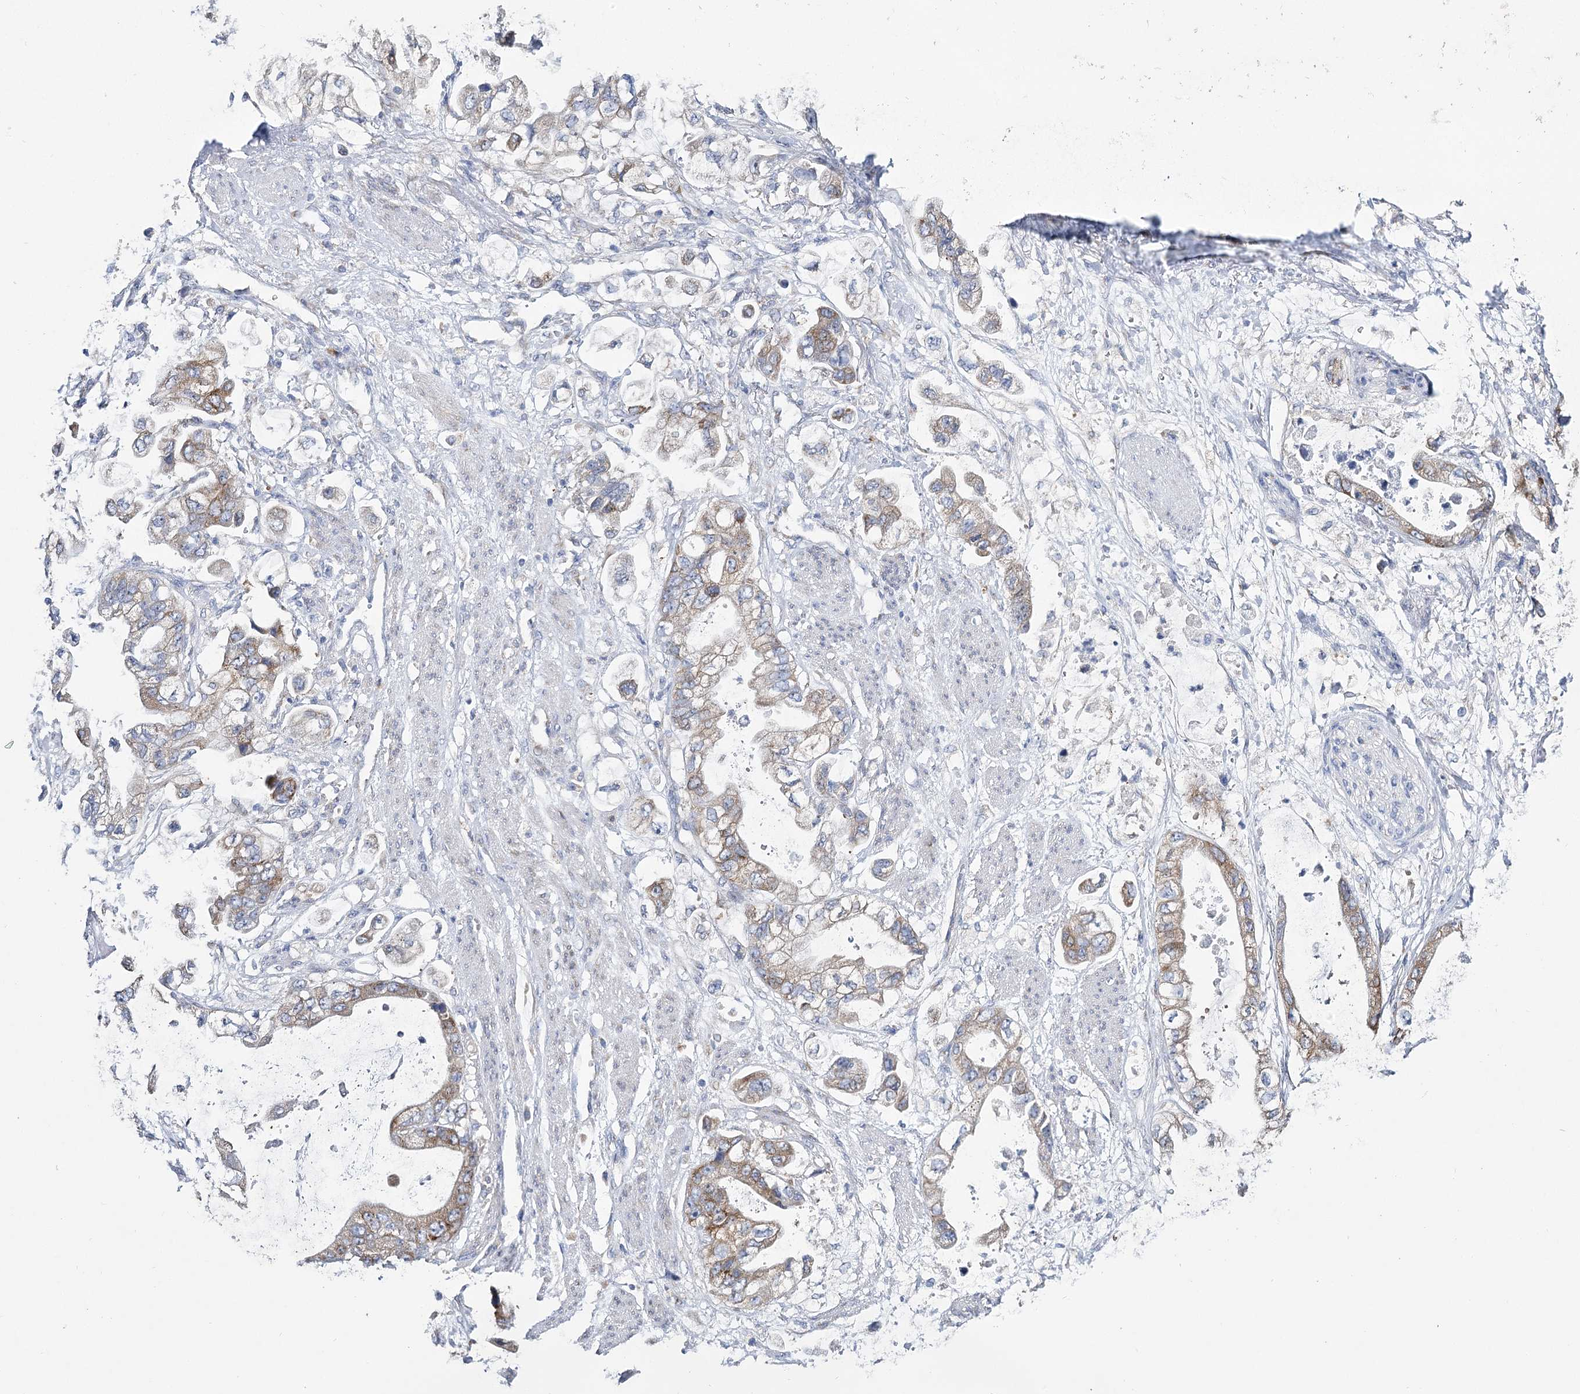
{"staining": {"intensity": "weak", "quantity": ">75%", "location": "cytoplasmic/membranous"}, "tissue": "stomach cancer", "cell_type": "Tumor cells", "image_type": "cancer", "snomed": [{"axis": "morphology", "description": "Adenocarcinoma, NOS"}, {"axis": "topography", "description": "Stomach"}], "caption": "About >75% of tumor cells in human stomach cancer display weak cytoplasmic/membranous protein staining as visualized by brown immunohistochemical staining.", "gene": "THUMPD3", "patient": {"sex": "male", "age": 62}}